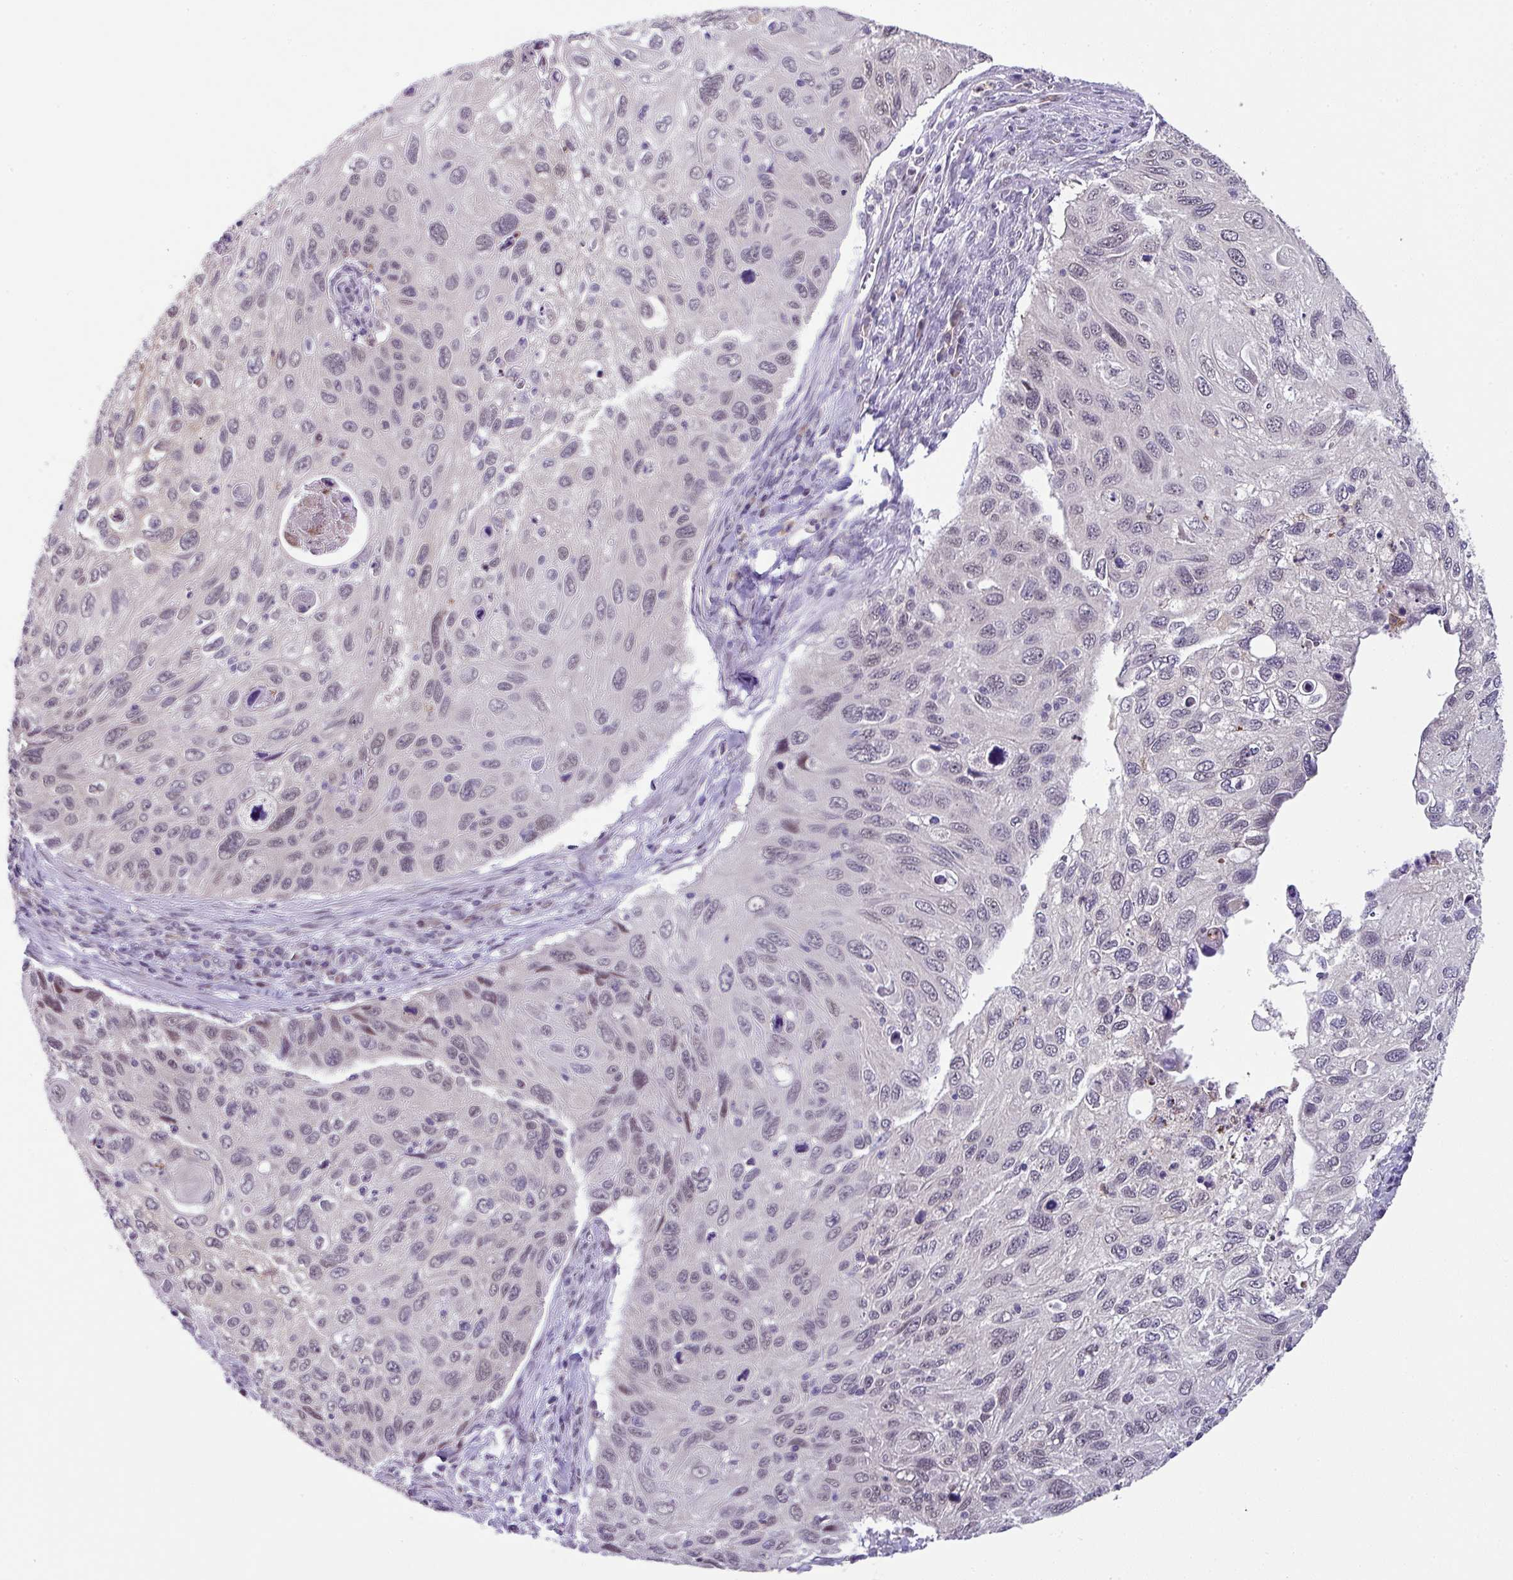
{"staining": {"intensity": "negative", "quantity": "none", "location": "none"}, "tissue": "cervical cancer", "cell_type": "Tumor cells", "image_type": "cancer", "snomed": [{"axis": "morphology", "description": "Squamous cell carcinoma, NOS"}, {"axis": "topography", "description": "Cervix"}], "caption": "The IHC micrograph has no significant positivity in tumor cells of cervical cancer tissue. (DAB IHC with hematoxylin counter stain).", "gene": "ZFP3", "patient": {"sex": "female", "age": 70}}